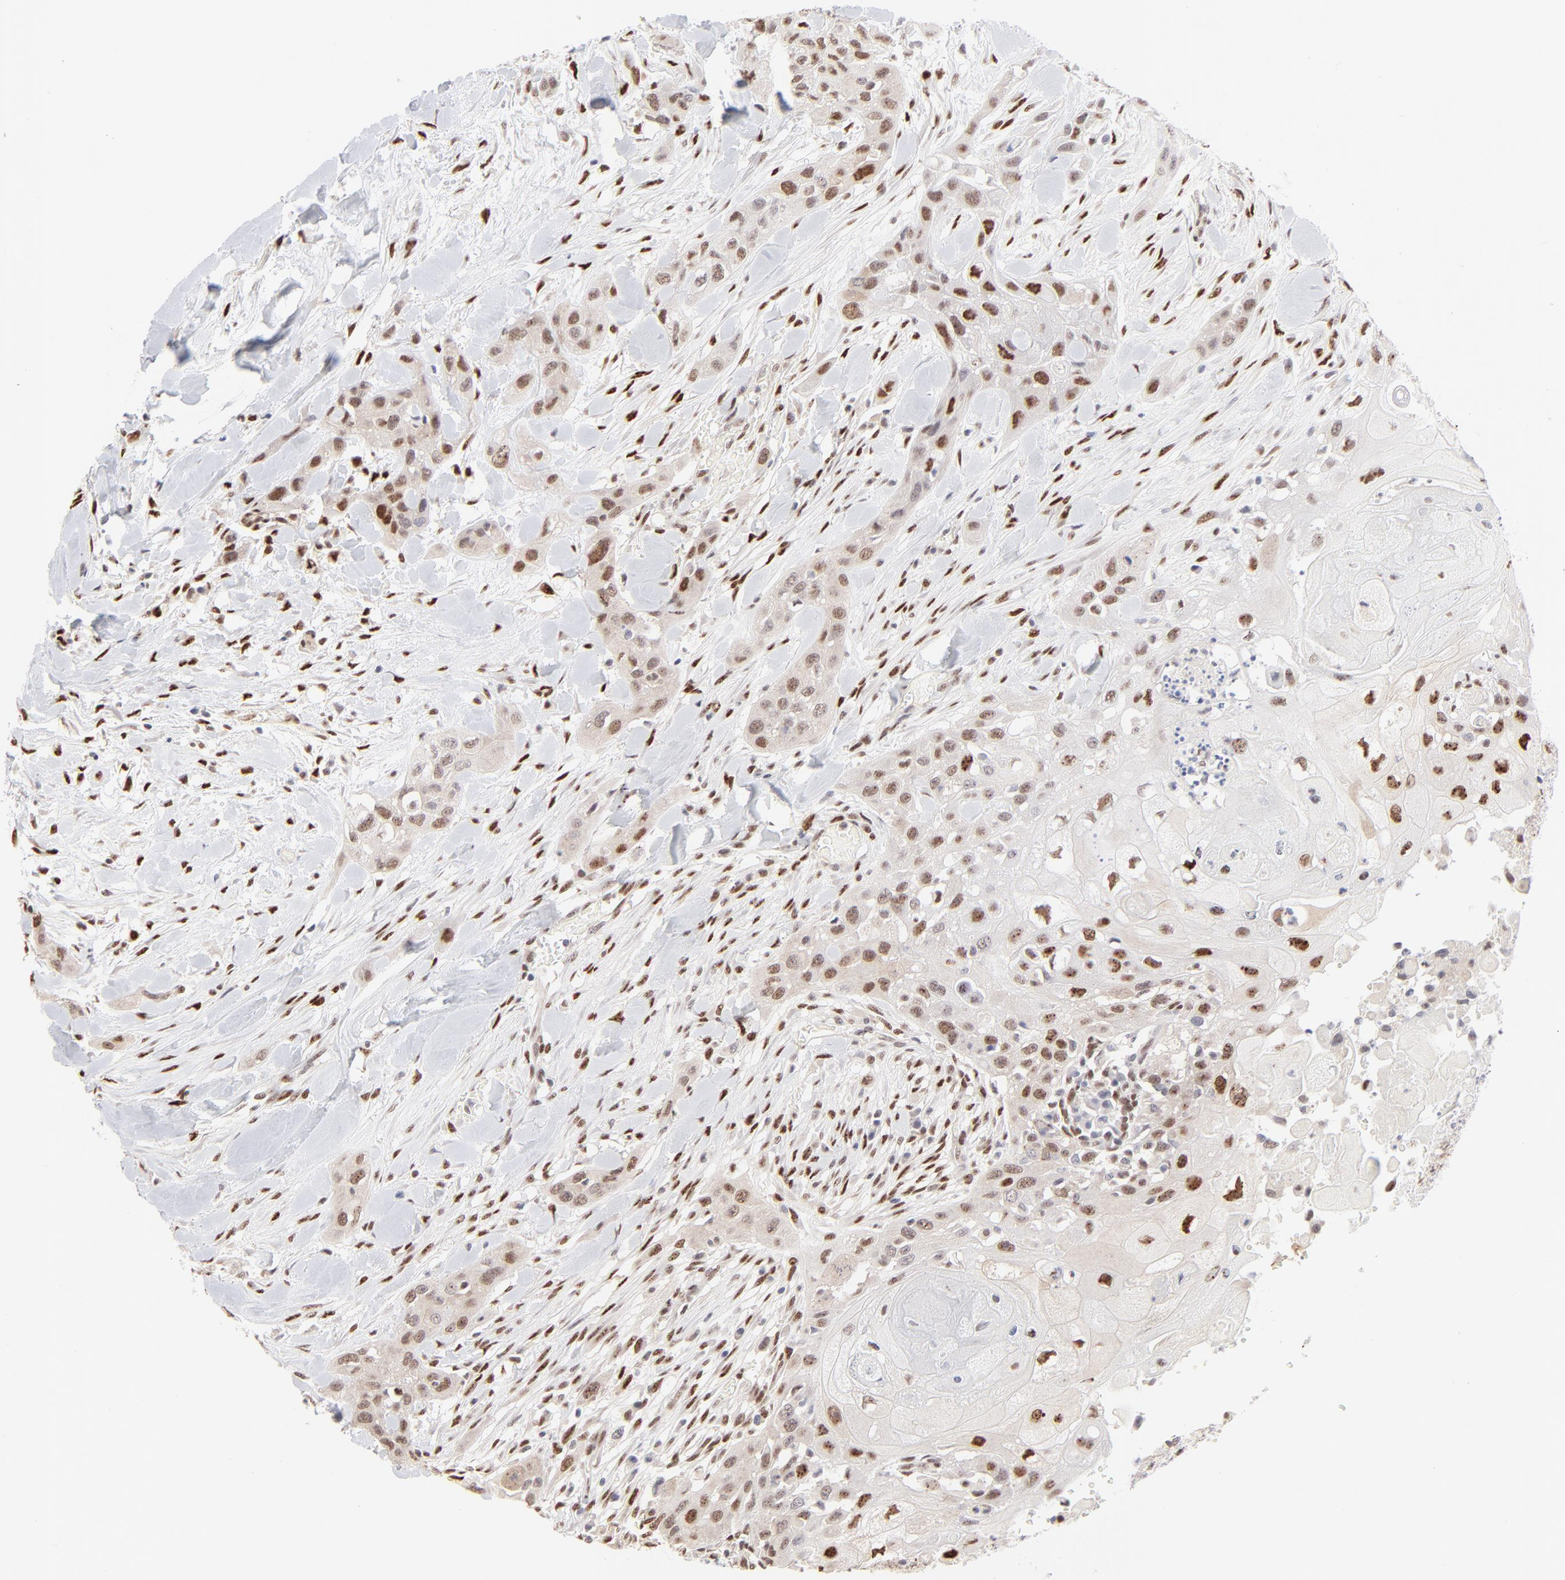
{"staining": {"intensity": "weak", "quantity": ">75%", "location": "nuclear"}, "tissue": "head and neck cancer", "cell_type": "Tumor cells", "image_type": "cancer", "snomed": [{"axis": "morphology", "description": "Neoplasm, malignant, NOS"}, {"axis": "topography", "description": "Salivary gland"}, {"axis": "topography", "description": "Head-Neck"}], "caption": "This is an image of immunohistochemistry (IHC) staining of head and neck neoplasm (malignant), which shows weak staining in the nuclear of tumor cells.", "gene": "STAT3", "patient": {"sex": "male", "age": 43}}